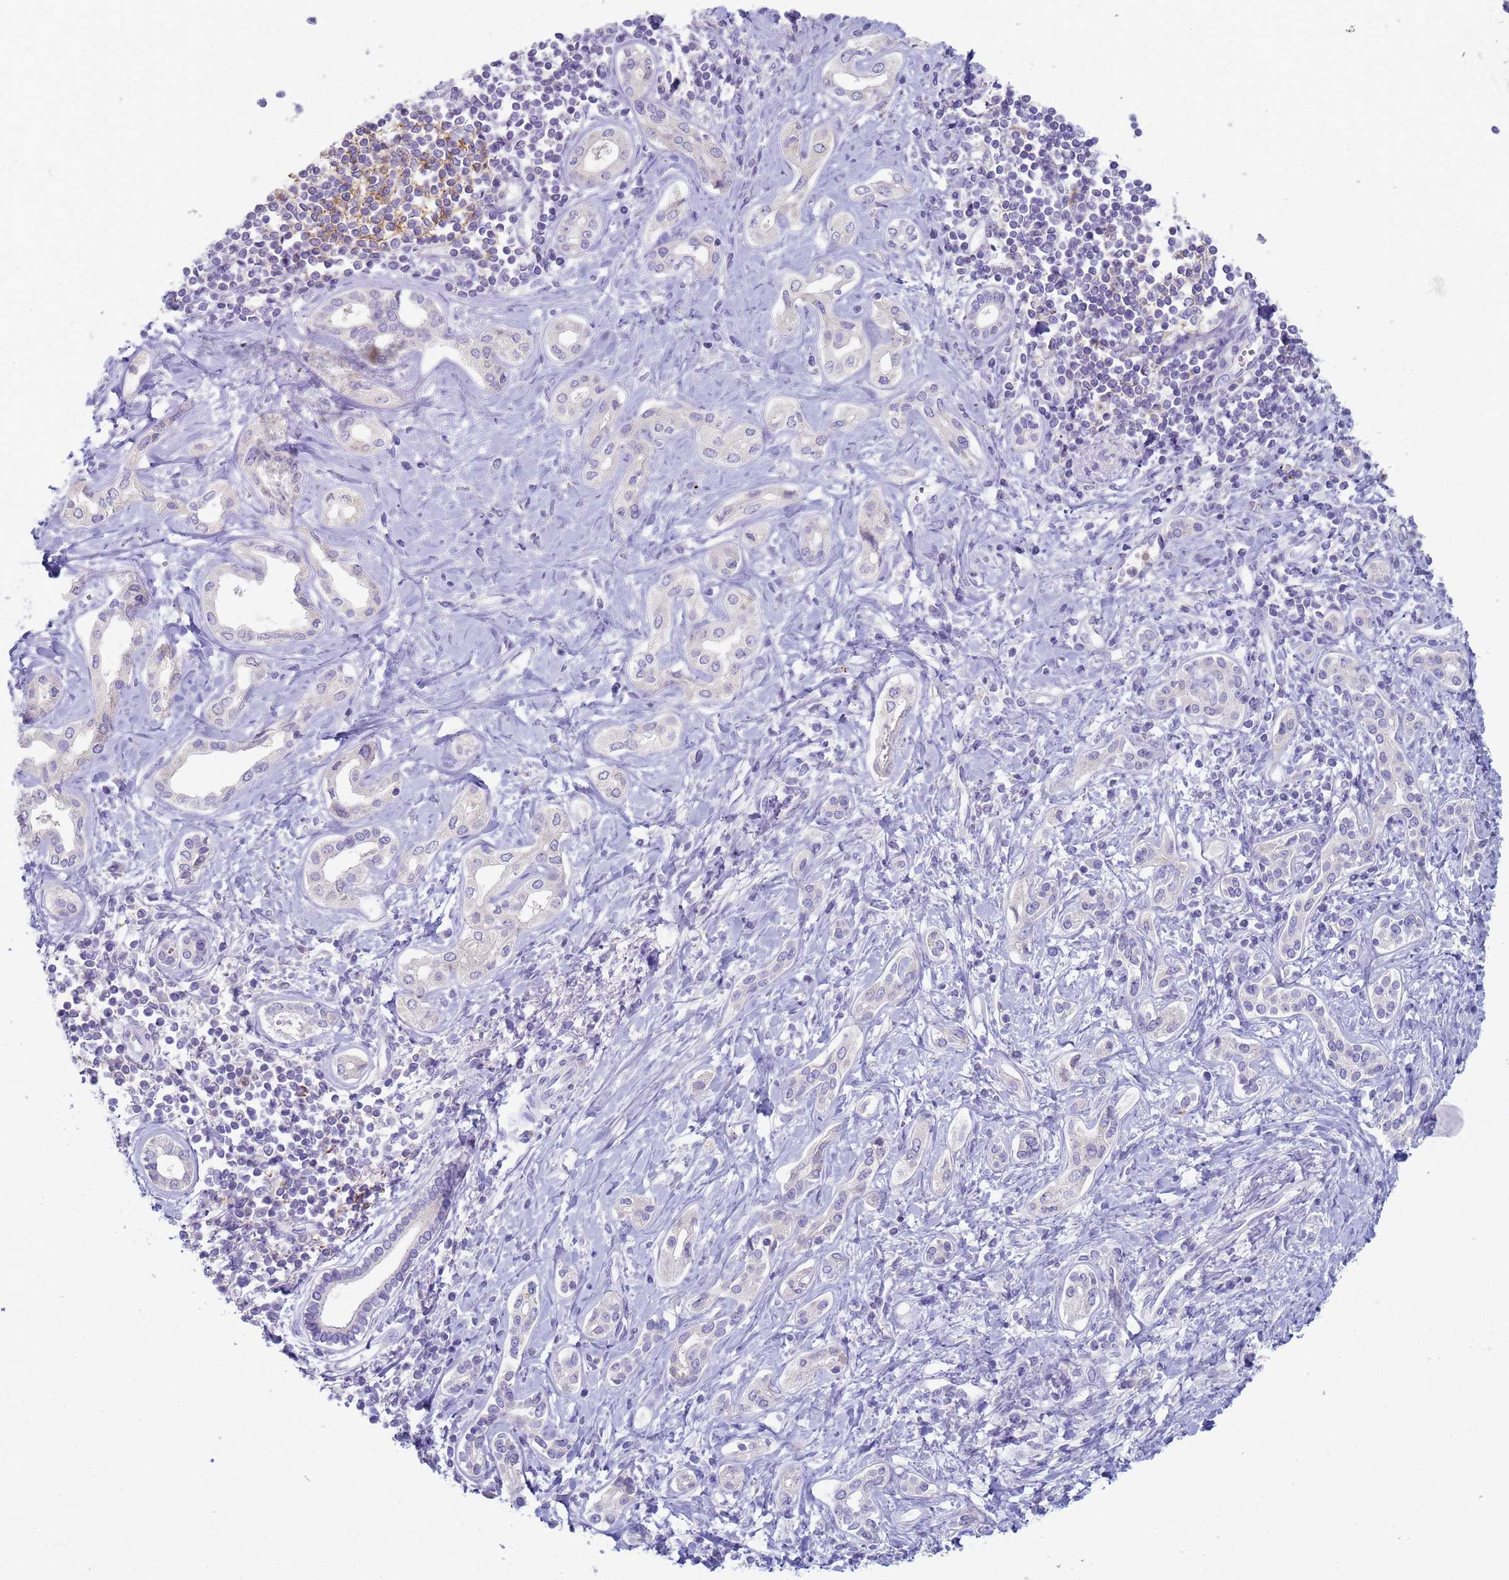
{"staining": {"intensity": "negative", "quantity": "none", "location": "none"}, "tissue": "liver cancer", "cell_type": "Tumor cells", "image_type": "cancer", "snomed": [{"axis": "morphology", "description": "Cholangiocarcinoma"}, {"axis": "topography", "description": "Liver"}], "caption": "Cholangiocarcinoma (liver) stained for a protein using immunohistochemistry (IHC) exhibits no expression tumor cells.", "gene": "CR1", "patient": {"sex": "female", "age": 77}}